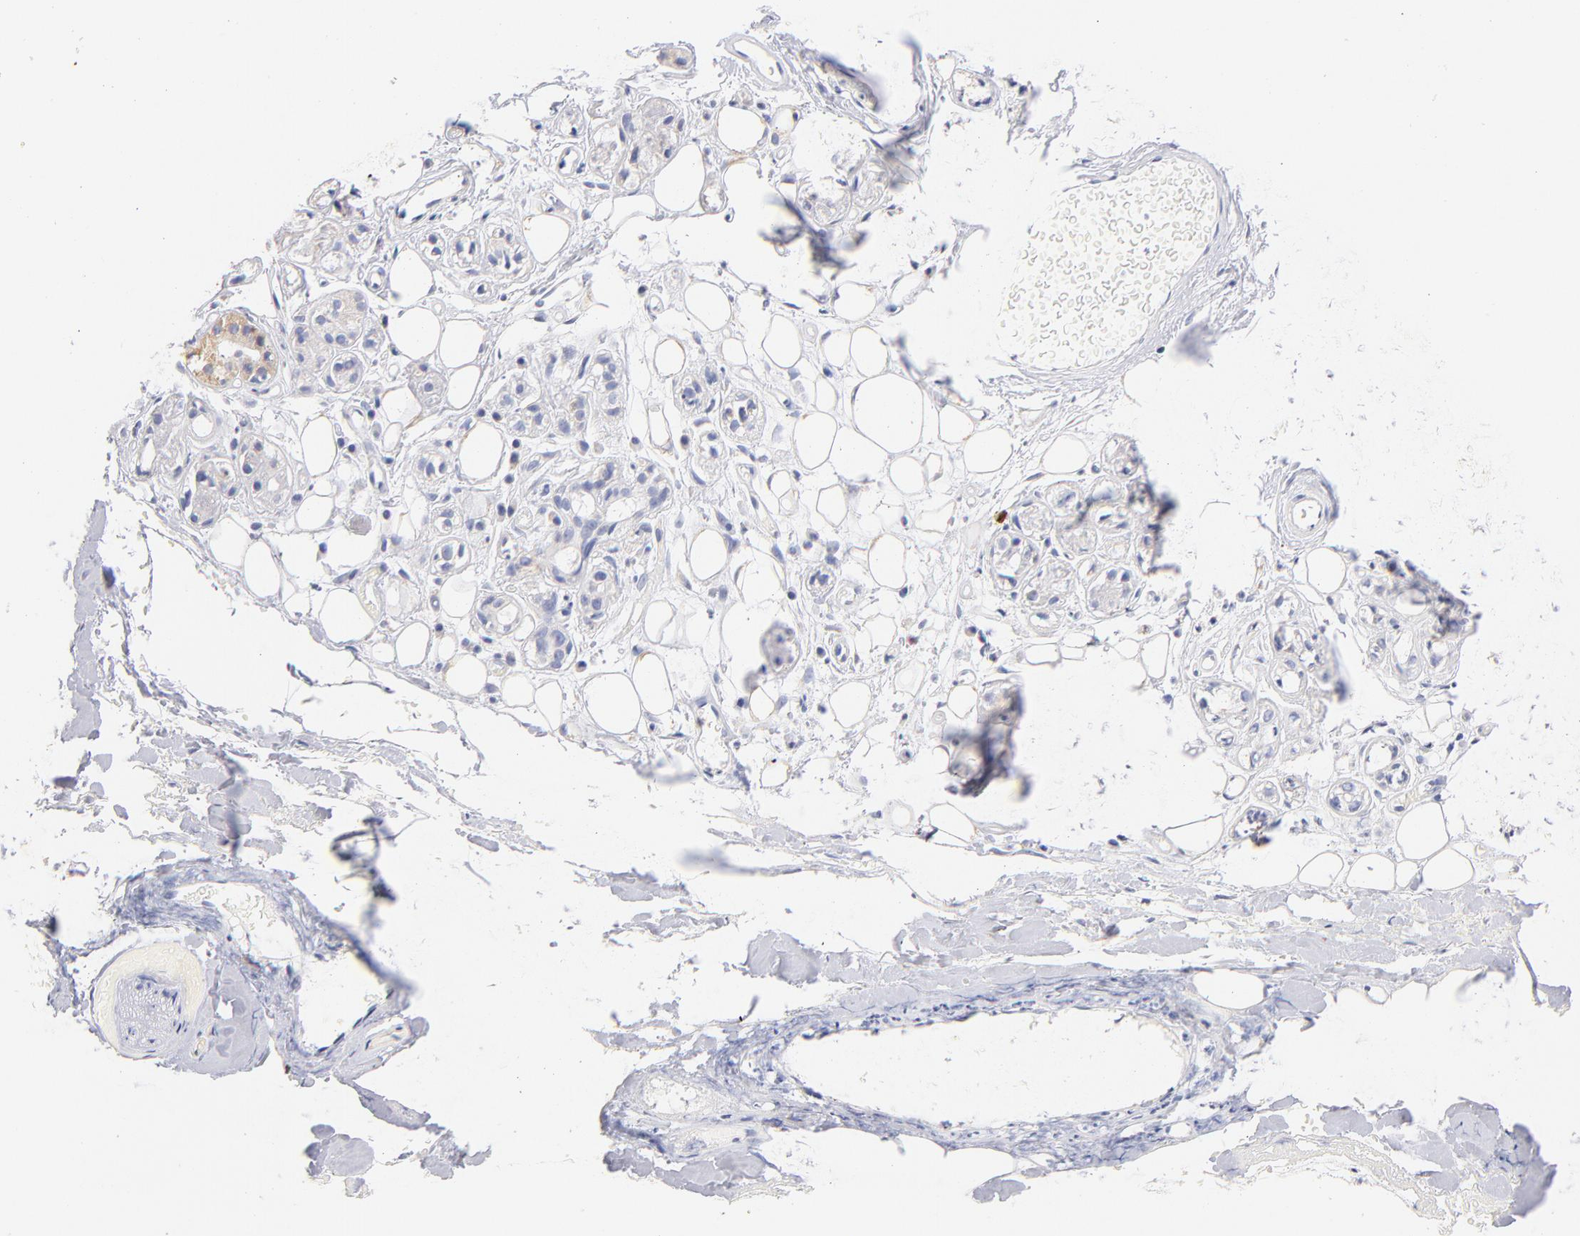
{"staining": {"intensity": "weak", "quantity": "25%-75%", "location": "cytoplasmic/membranous"}, "tissue": "salivary gland", "cell_type": "Glandular cells", "image_type": "normal", "snomed": [{"axis": "morphology", "description": "Normal tissue, NOS"}, {"axis": "topography", "description": "Salivary gland"}], "caption": "The image demonstrates a brown stain indicating the presence of a protein in the cytoplasmic/membranous of glandular cells in salivary gland. (Stains: DAB in brown, nuclei in blue, Microscopy: brightfield microscopy at high magnification).", "gene": "AIFM1", "patient": {"sex": "male", "age": 54}}